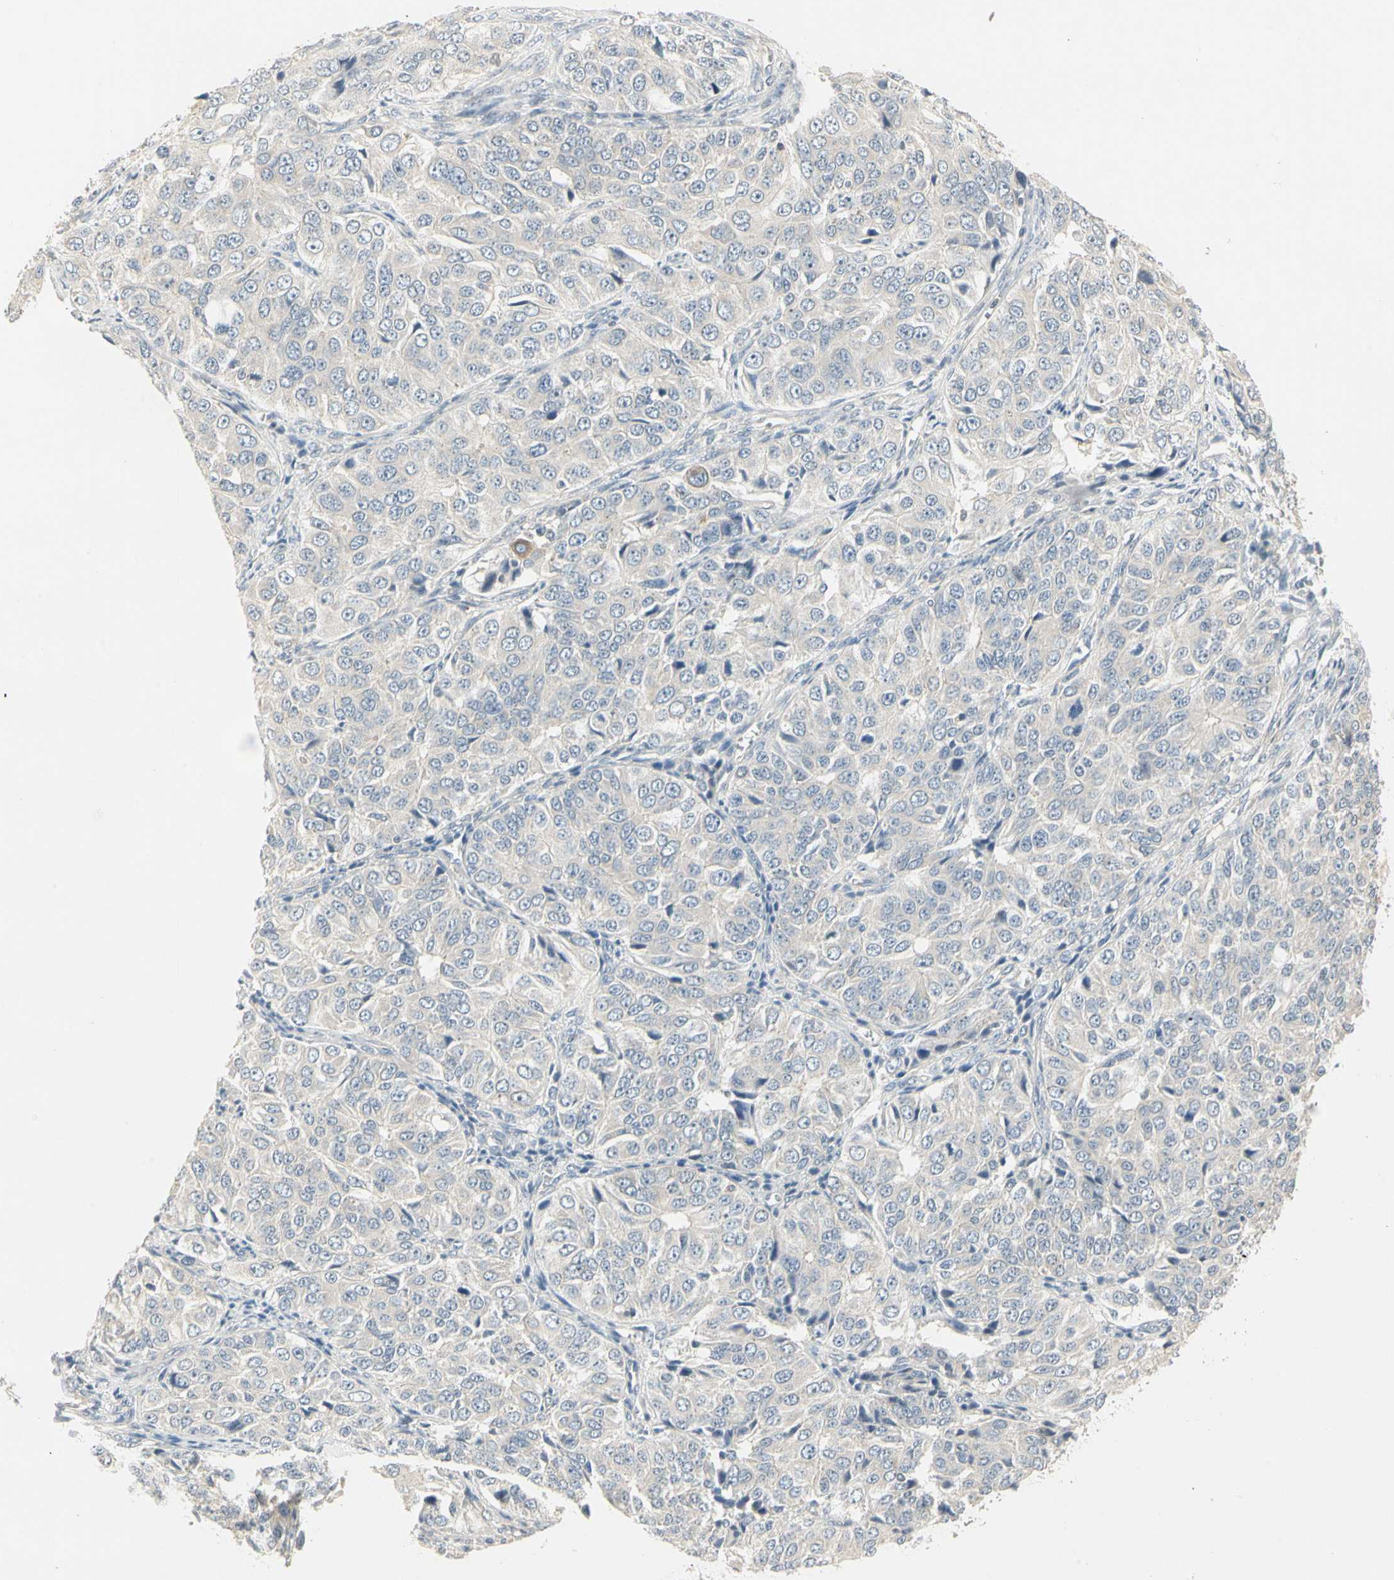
{"staining": {"intensity": "weak", "quantity": "25%-75%", "location": "cytoplasmic/membranous"}, "tissue": "ovarian cancer", "cell_type": "Tumor cells", "image_type": "cancer", "snomed": [{"axis": "morphology", "description": "Carcinoma, endometroid"}, {"axis": "topography", "description": "Ovary"}], "caption": "High-magnification brightfield microscopy of ovarian endometroid carcinoma stained with DAB (brown) and counterstained with hematoxylin (blue). tumor cells exhibit weak cytoplasmic/membranous expression is present in approximately25%-75% of cells.", "gene": "ZFP36", "patient": {"sex": "female", "age": 51}}